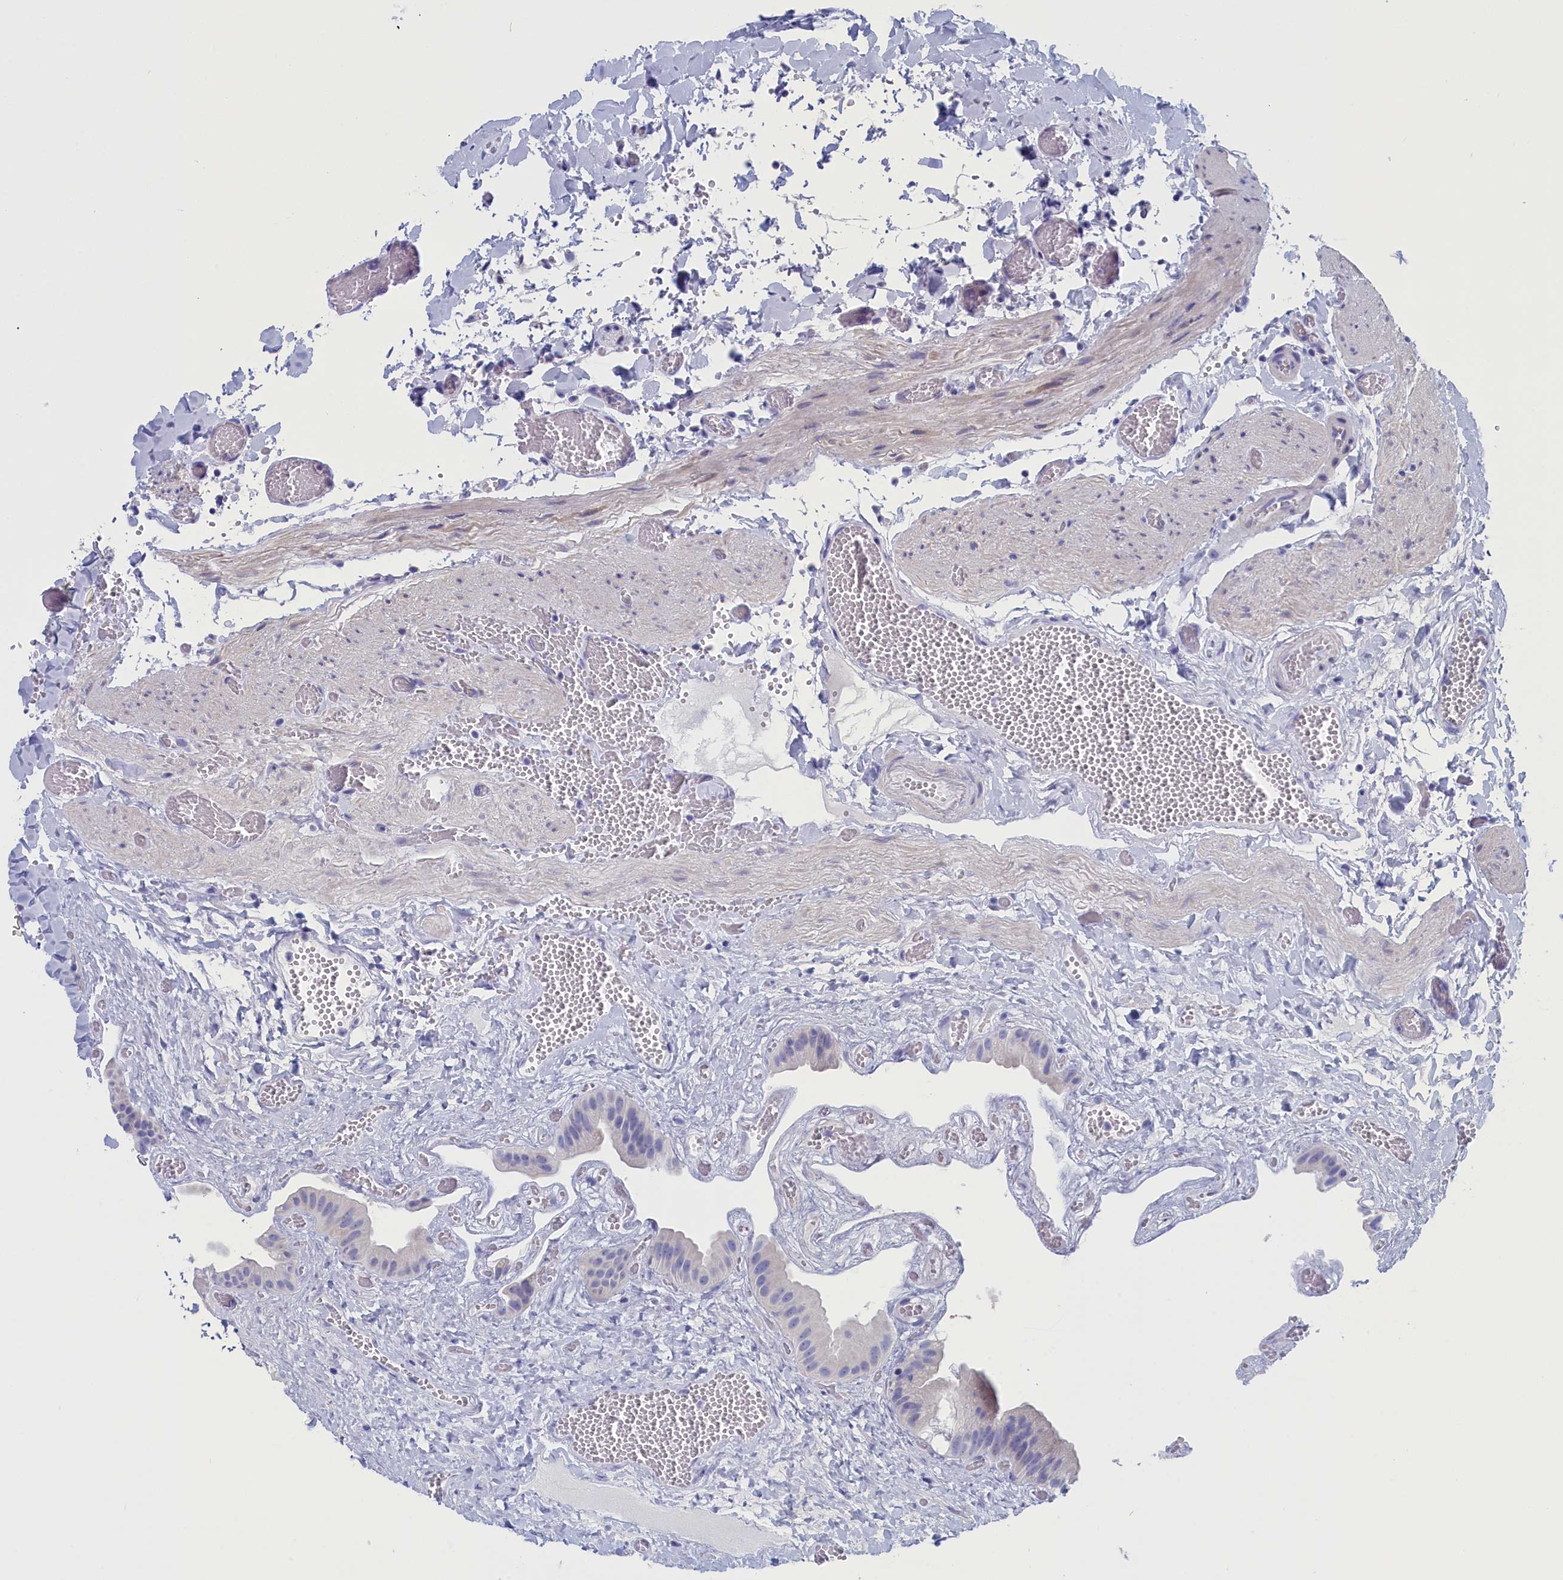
{"staining": {"intensity": "negative", "quantity": "none", "location": "none"}, "tissue": "gallbladder", "cell_type": "Glandular cells", "image_type": "normal", "snomed": [{"axis": "morphology", "description": "Normal tissue, NOS"}, {"axis": "topography", "description": "Gallbladder"}], "caption": "The photomicrograph displays no staining of glandular cells in benign gallbladder.", "gene": "ANKRD2", "patient": {"sex": "female", "age": 64}}